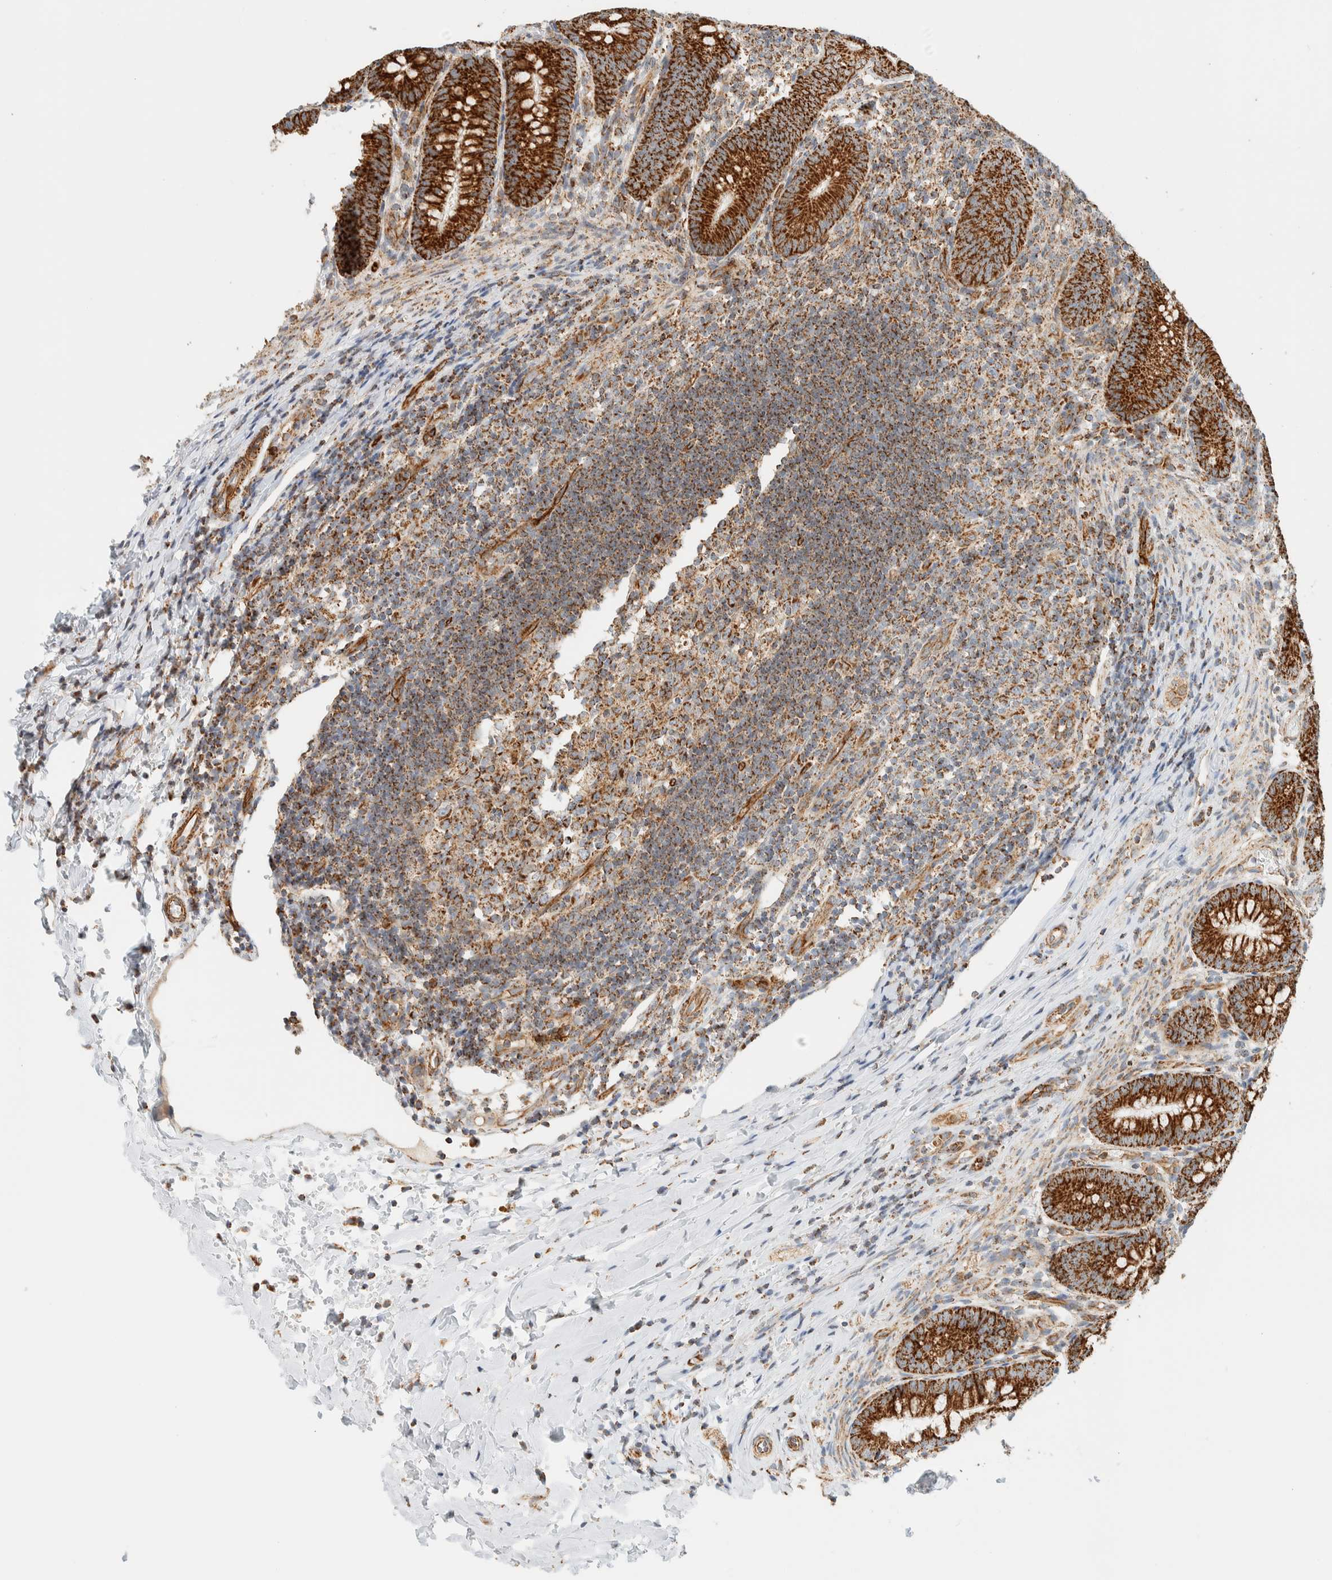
{"staining": {"intensity": "strong", "quantity": ">75%", "location": "cytoplasmic/membranous"}, "tissue": "appendix", "cell_type": "Glandular cells", "image_type": "normal", "snomed": [{"axis": "morphology", "description": "Normal tissue, NOS"}, {"axis": "topography", "description": "Appendix"}], "caption": "Brown immunohistochemical staining in unremarkable appendix demonstrates strong cytoplasmic/membranous expression in about >75% of glandular cells.", "gene": "KIFAP3", "patient": {"sex": "male", "age": 1}}